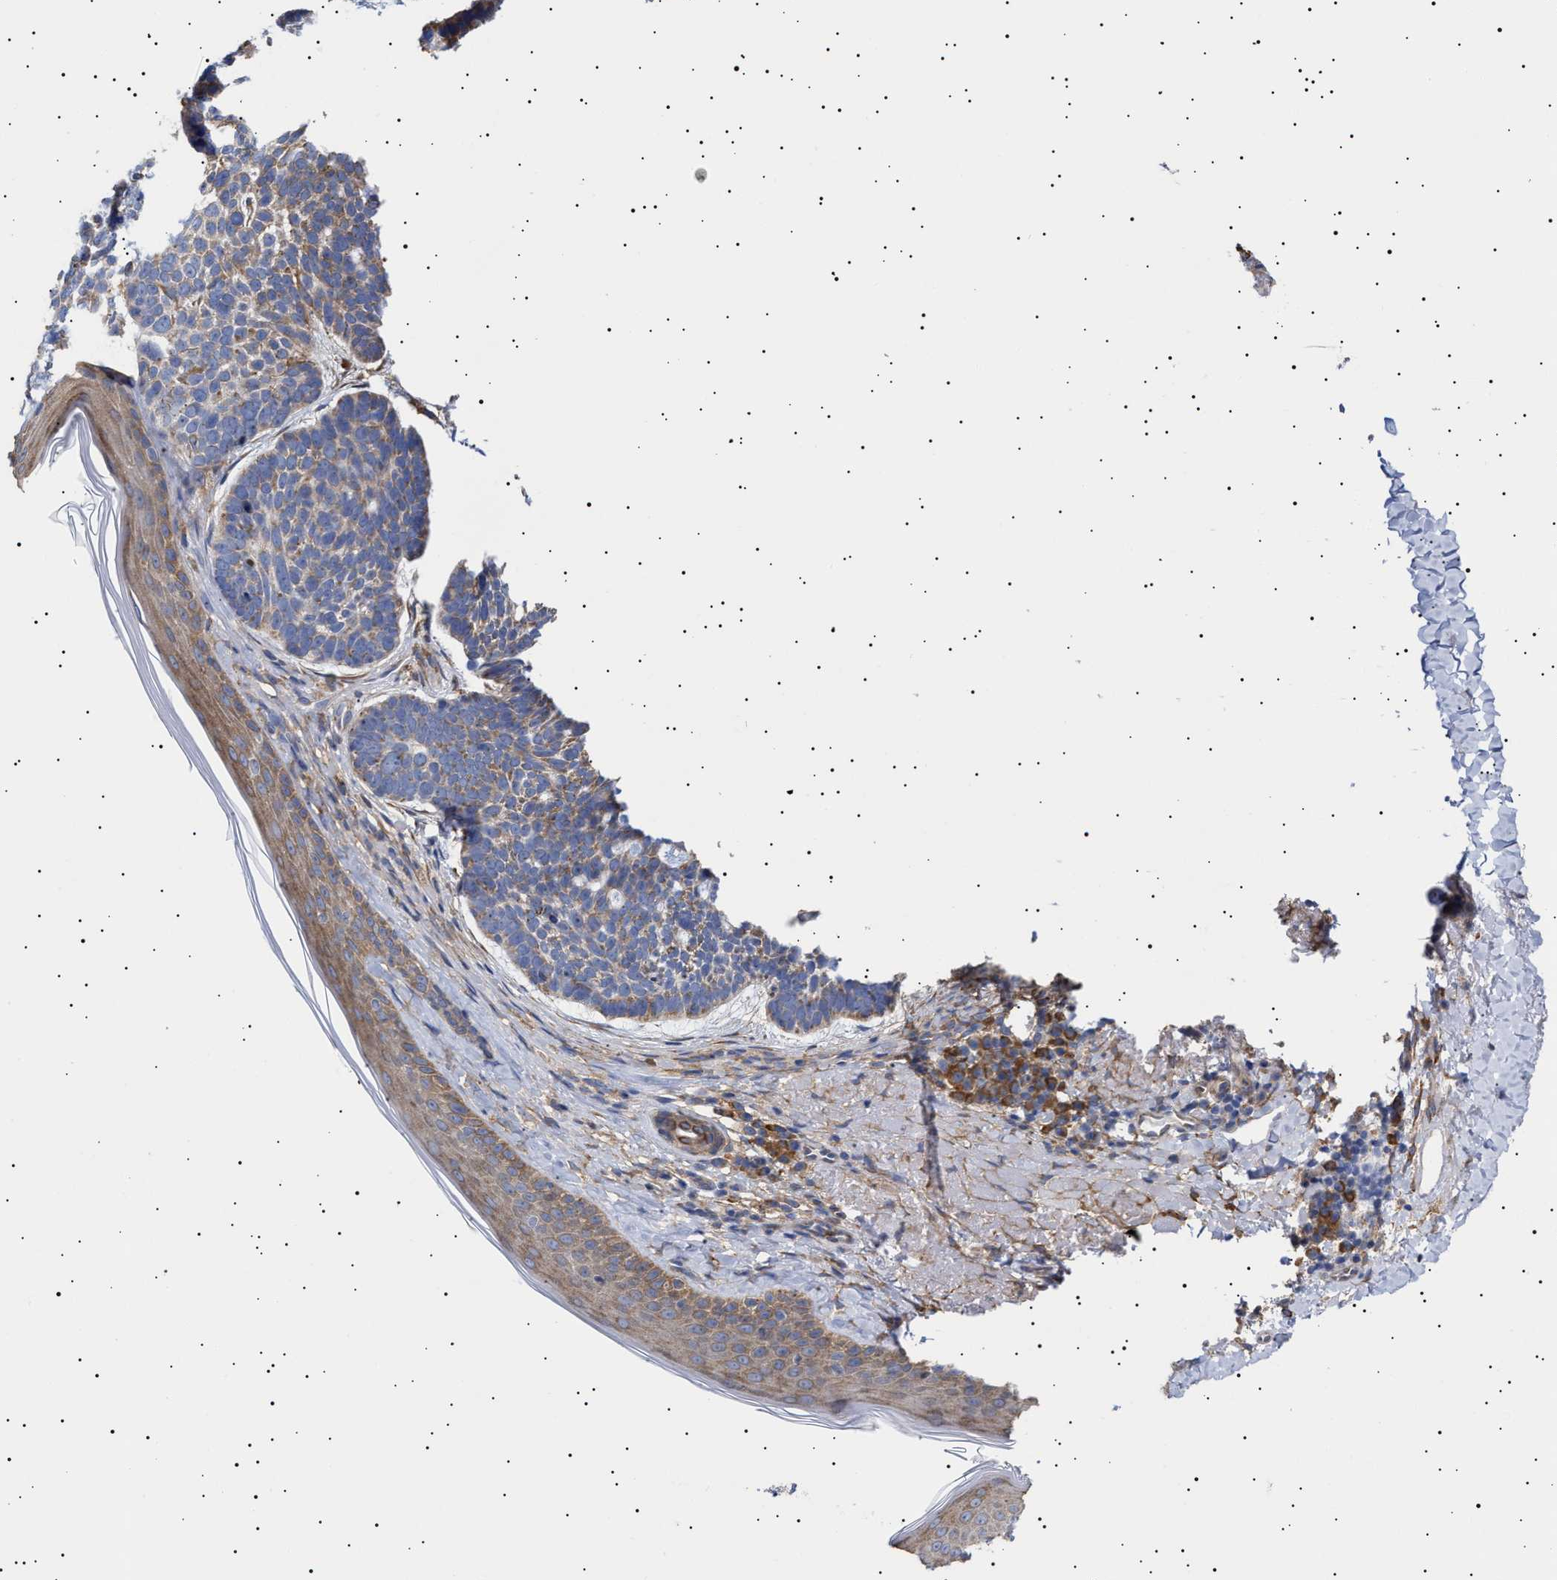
{"staining": {"intensity": "weak", "quantity": "<25%", "location": "cytoplasmic/membranous"}, "tissue": "skin cancer", "cell_type": "Tumor cells", "image_type": "cancer", "snomed": [{"axis": "morphology", "description": "Basal cell carcinoma"}, {"axis": "topography", "description": "Skin"}, {"axis": "topography", "description": "Skin of head"}], "caption": "Immunohistochemical staining of human skin cancer shows no significant staining in tumor cells.", "gene": "ERCC6L2", "patient": {"sex": "female", "age": 85}}